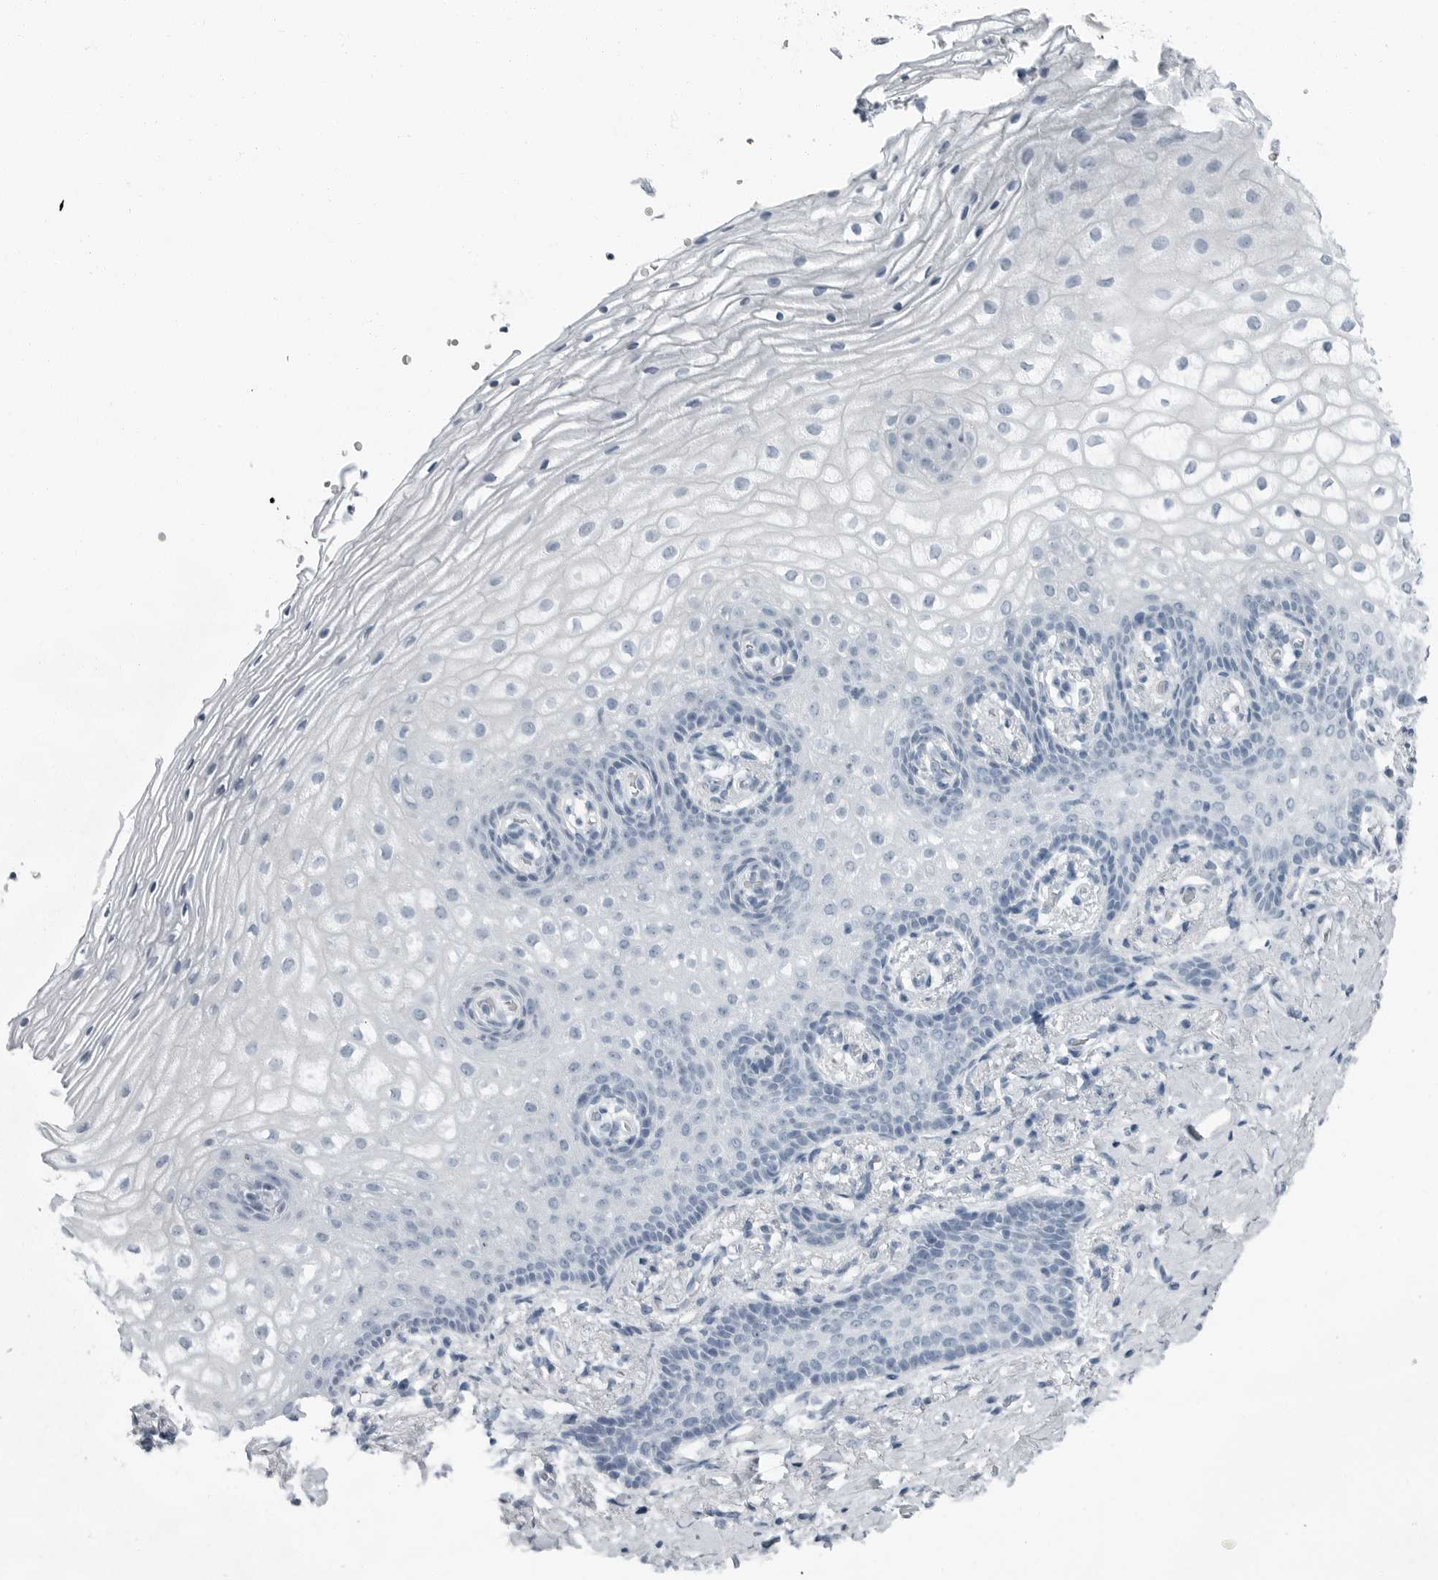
{"staining": {"intensity": "negative", "quantity": "none", "location": "none"}, "tissue": "vagina", "cell_type": "Squamous epithelial cells", "image_type": "normal", "snomed": [{"axis": "morphology", "description": "Normal tissue, NOS"}, {"axis": "topography", "description": "Vagina"}], "caption": "Squamous epithelial cells are negative for brown protein staining in benign vagina.", "gene": "FABP6", "patient": {"sex": "female", "age": 60}}